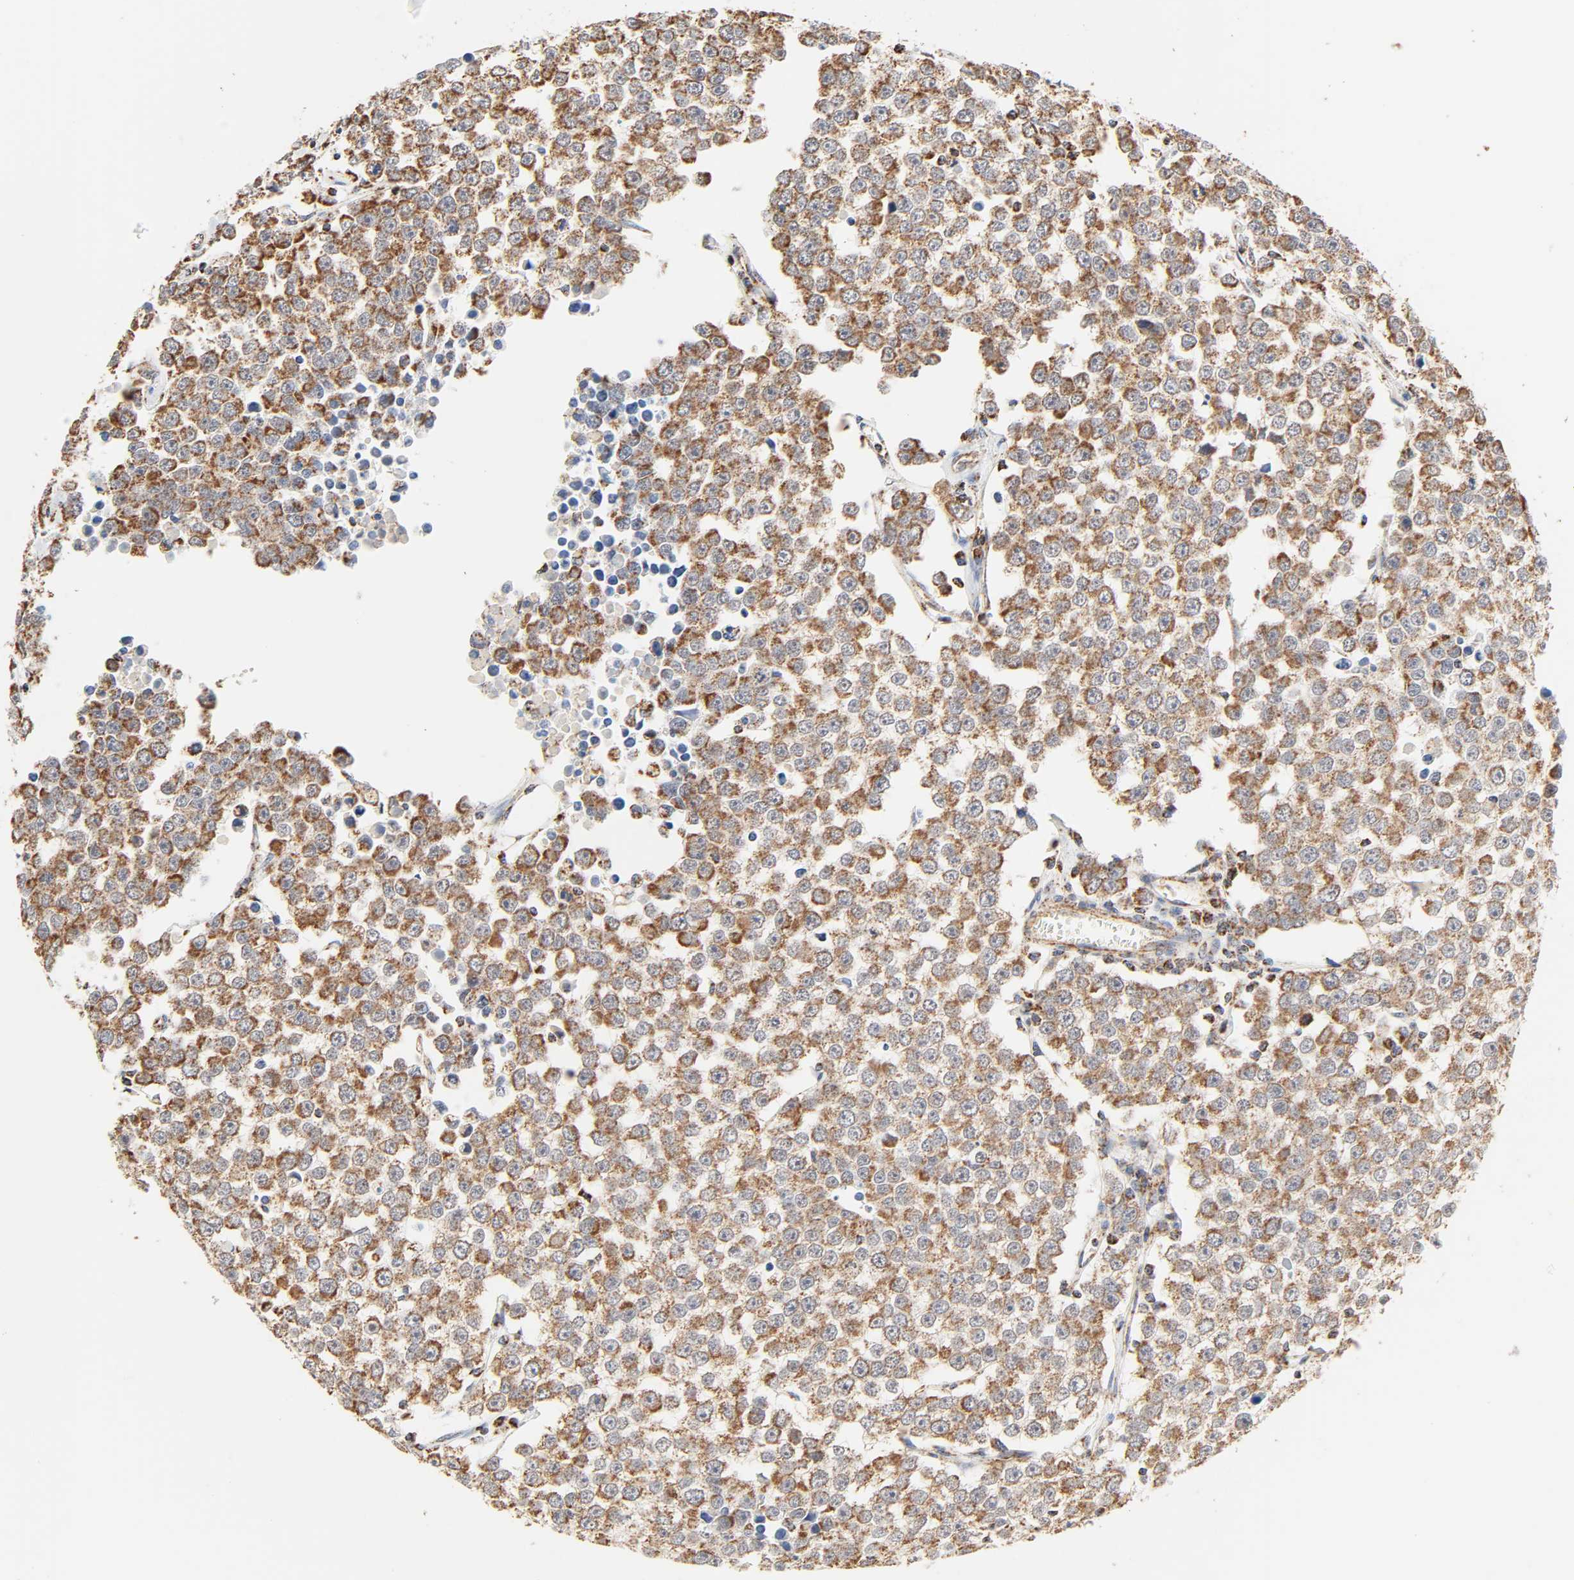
{"staining": {"intensity": "moderate", "quantity": ">75%", "location": "cytoplasmic/membranous"}, "tissue": "testis cancer", "cell_type": "Tumor cells", "image_type": "cancer", "snomed": [{"axis": "morphology", "description": "Seminoma, NOS"}, {"axis": "morphology", "description": "Carcinoma, Embryonal, NOS"}, {"axis": "topography", "description": "Testis"}], "caption": "High-magnification brightfield microscopy of seminoma (testis) stained with DAB (3,3'-diaminobenzidine) (brown) and counterstained with hematoxylin (blue). tumor cells exhibit moderate cytoplasmic/membranous positivity is seen in approximately>75% of cells.", "gene": "ZMAT5", "patient": {"sex": "male", "age": 52}}